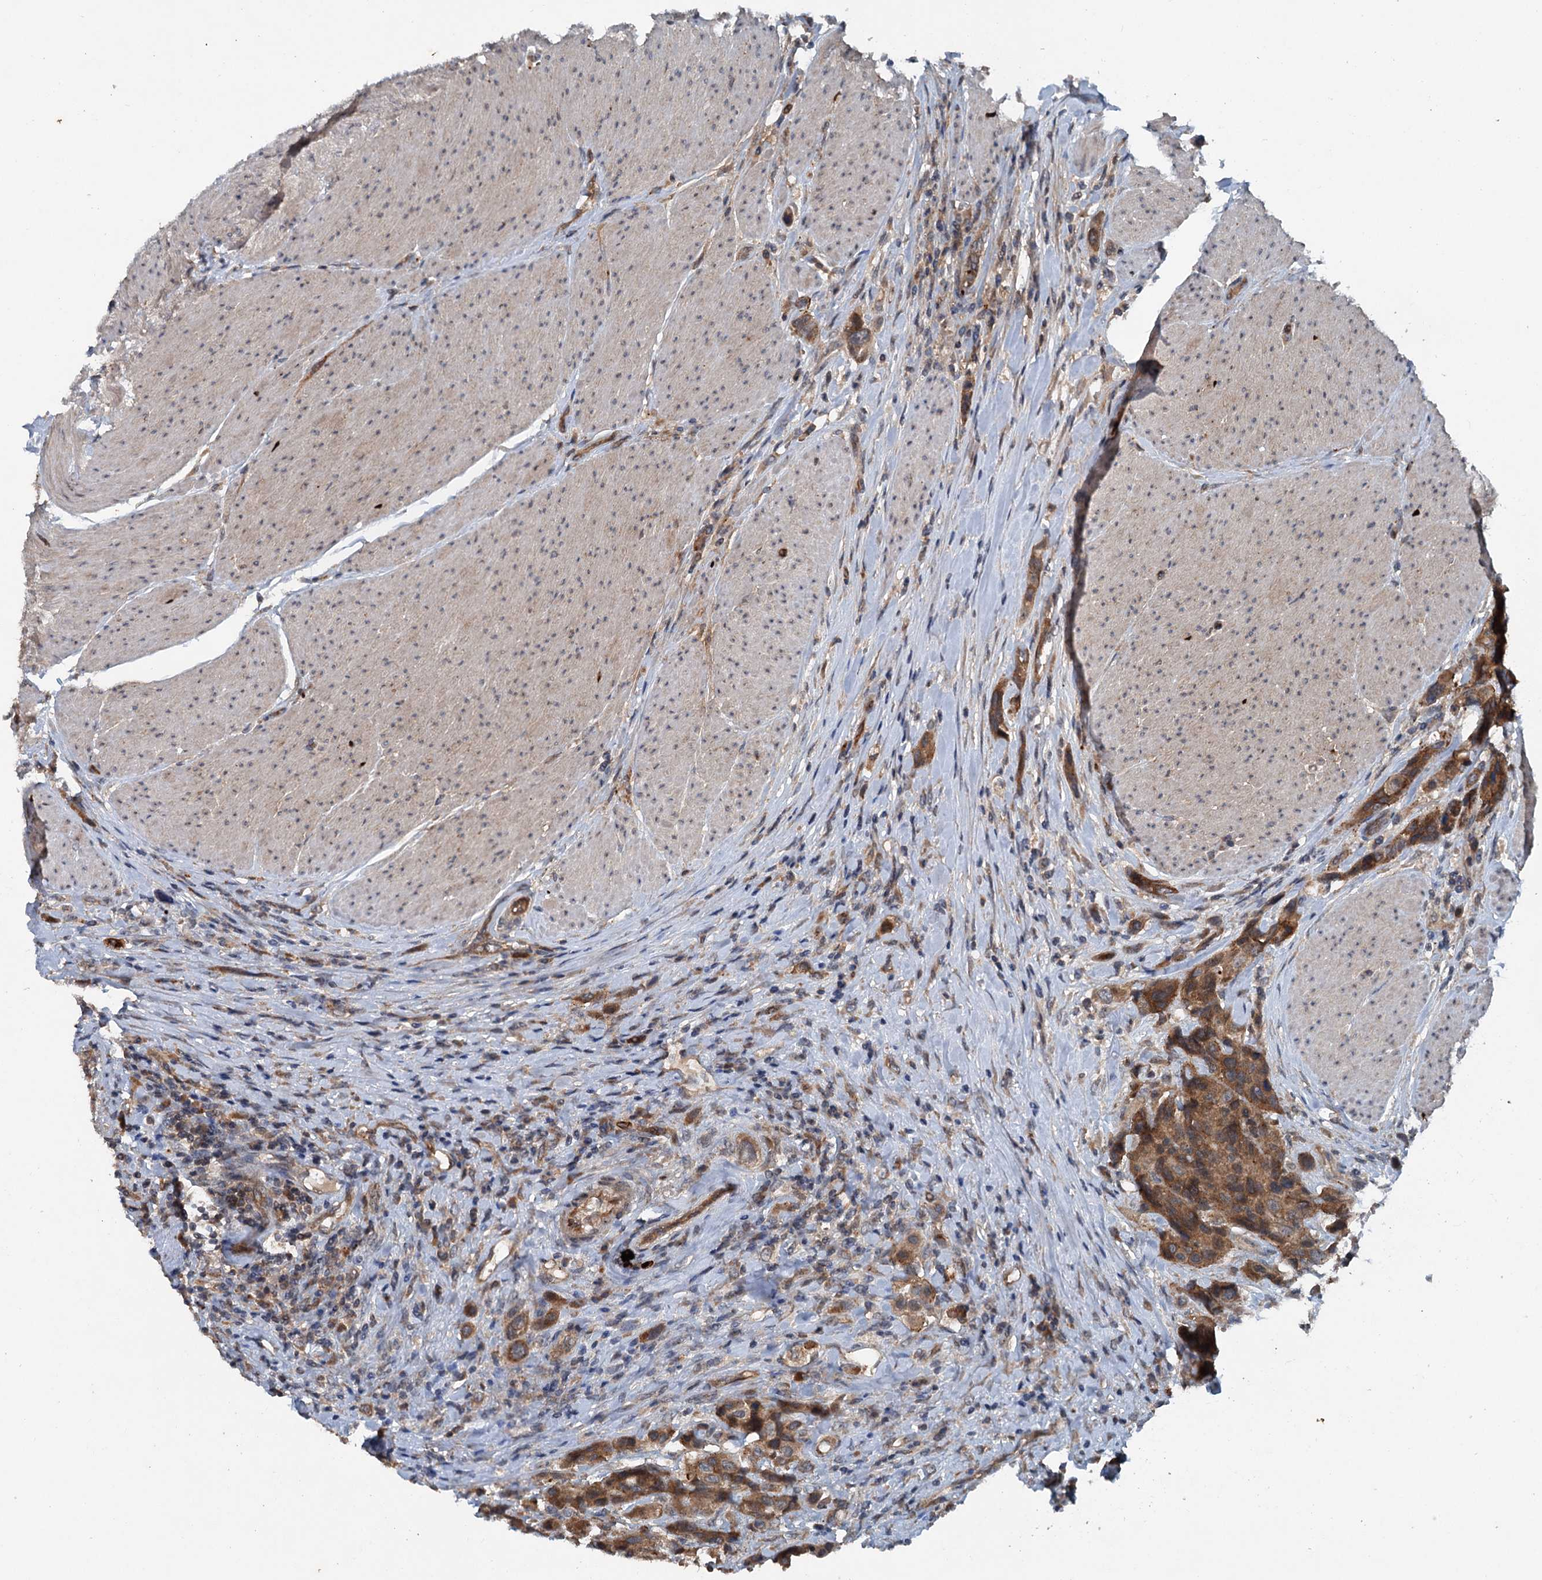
{"staining": {"intensity": "strong", "quantity": ">75%", "location": "cytoplasmic/membranous"}, "tissue": "urothelial cancer", "cell_type": "Tumor cells", "image_type": "cancer", "snomed": [{"axis": "morphology", "description": "Urothelial carcinoma, High grade"}, {"axis": "topography", "description": "Urinary bladder"}], "caption": "Urothelial carcinoma (high-grade) tissue demonstrates strong cytoplasmic/membranous staining in approximately >75% of tumor cells", "gene": "N4BP2L2", "patient": {"sex": "male", "age": 50}}